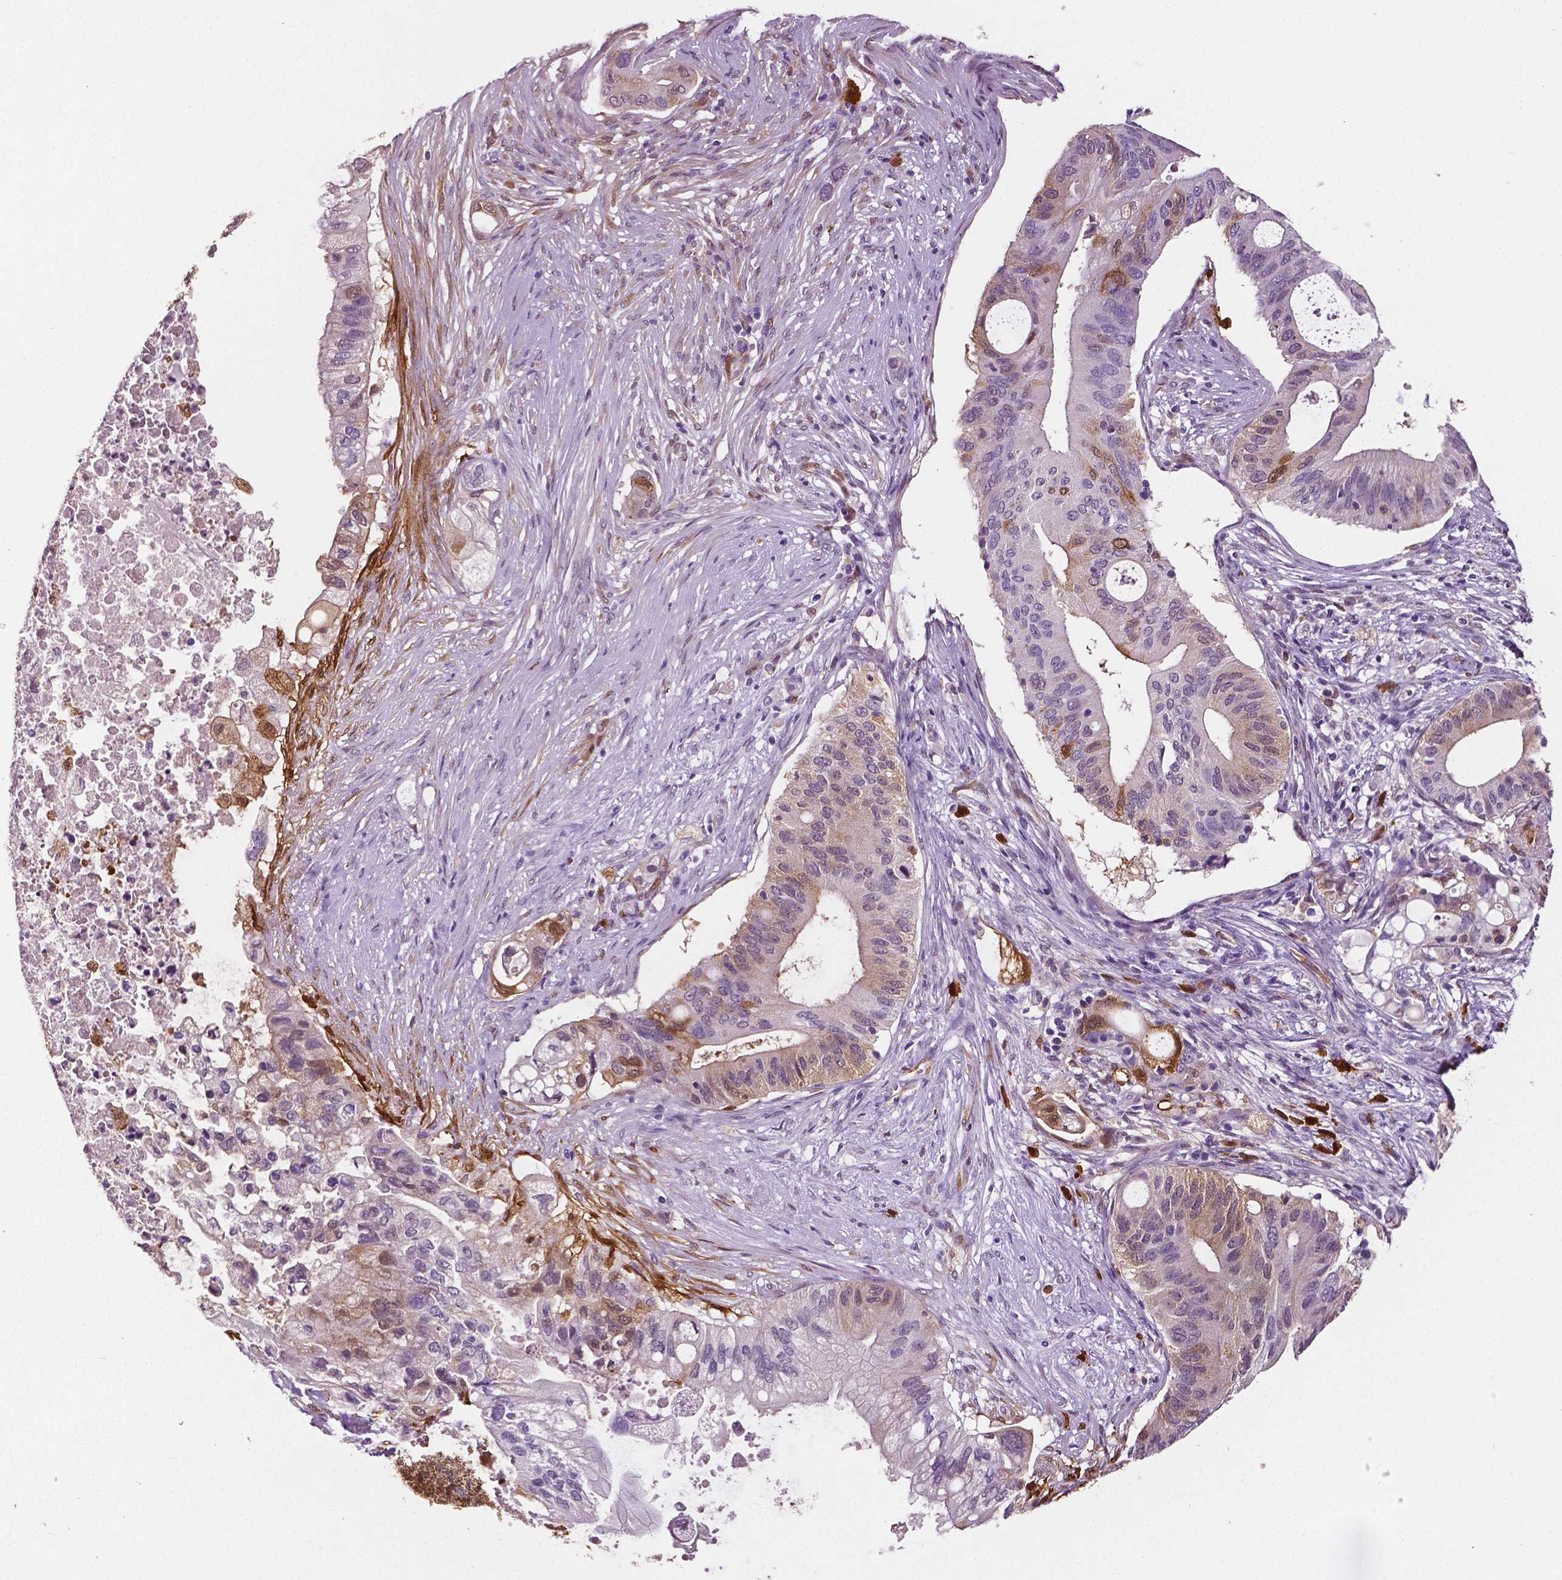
{"staining": {"intensity": "weak", "quantity": "<25%", "location": "cytoplasmic/membranous"}, "tissue": "pancreatic cancer", "cell_type": "Tumor cells", "image_type": "cancer", "snomed": [{"axis": "morphology", "description": "Adenocarcinoma, NOS"}, {"axis": "topography", "description": "Pancreas"}], "caption": "Immunohistochemistry (IHC) histopathology image of neoplastic tissue: adenocarcinoma (pancreatic) stained with DAB demonstrates no significant protein staining in tumor cells. The staining is performed using DAB (3,3'-diaminobenzidine) brown chromogen with nuclei counter-stained in using hematoxylin.", "gene": "PHGDH", "patient": {"sex": "female", "age": 72}}